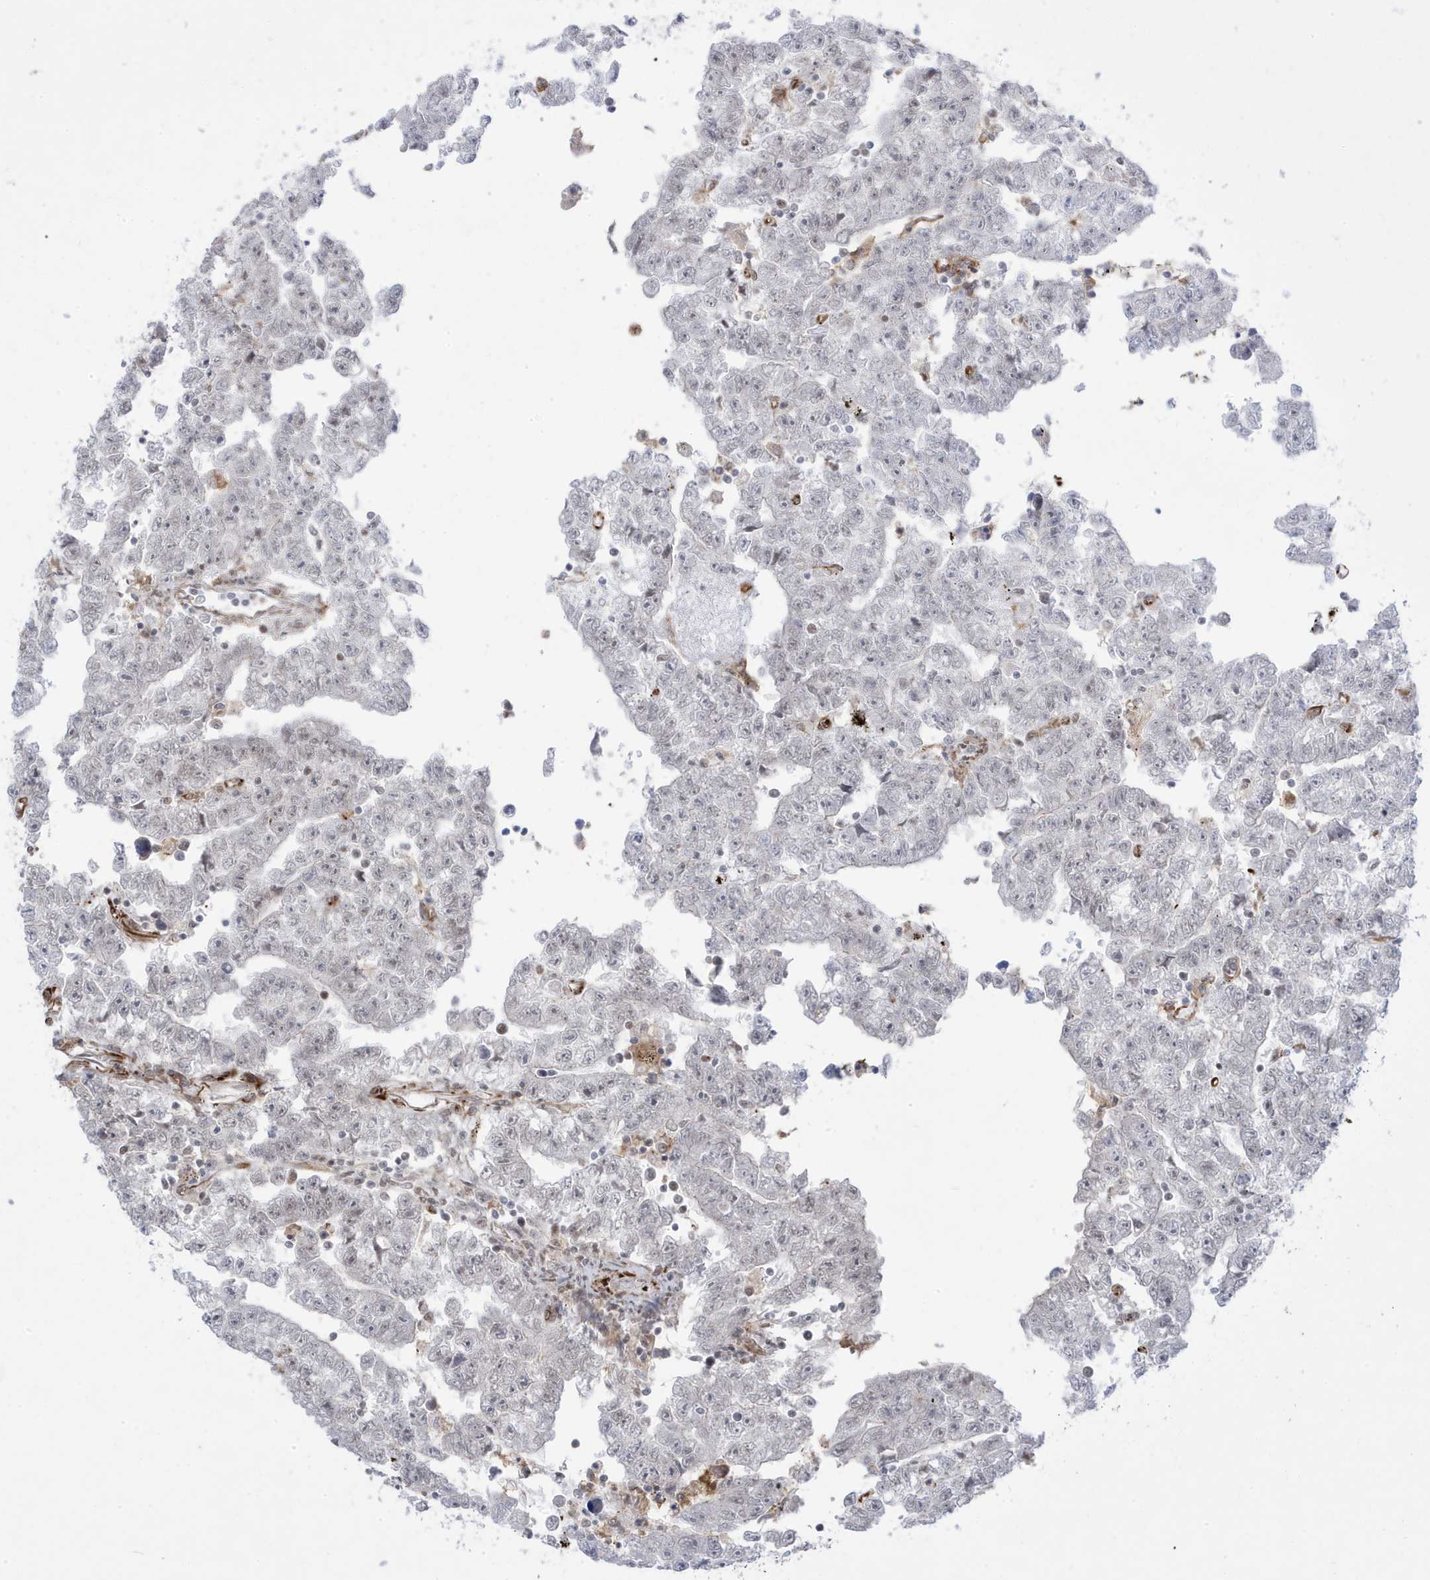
{"staining": {"intensity": "negative", "quantity": "none", "location": "none"}, "tissue": "testis cancer", "cell_type": "Tumor cells", "image_type": "cancer", "snomed": [{"axis": "morphology", "description": "Carcinoma, Embryonal, NOS"}, {"axis": "topography", "description": "Testis"}], "caption": "This histopathology image is of testis embryonal carcinoma stained with immunohistochemistry to label a protein in brown with the nuclei are counter-stained blue. There is no expression in tumor cells.", "gene": "ADAMTSL3", "patient": {"sex": "male", "age": 25}}